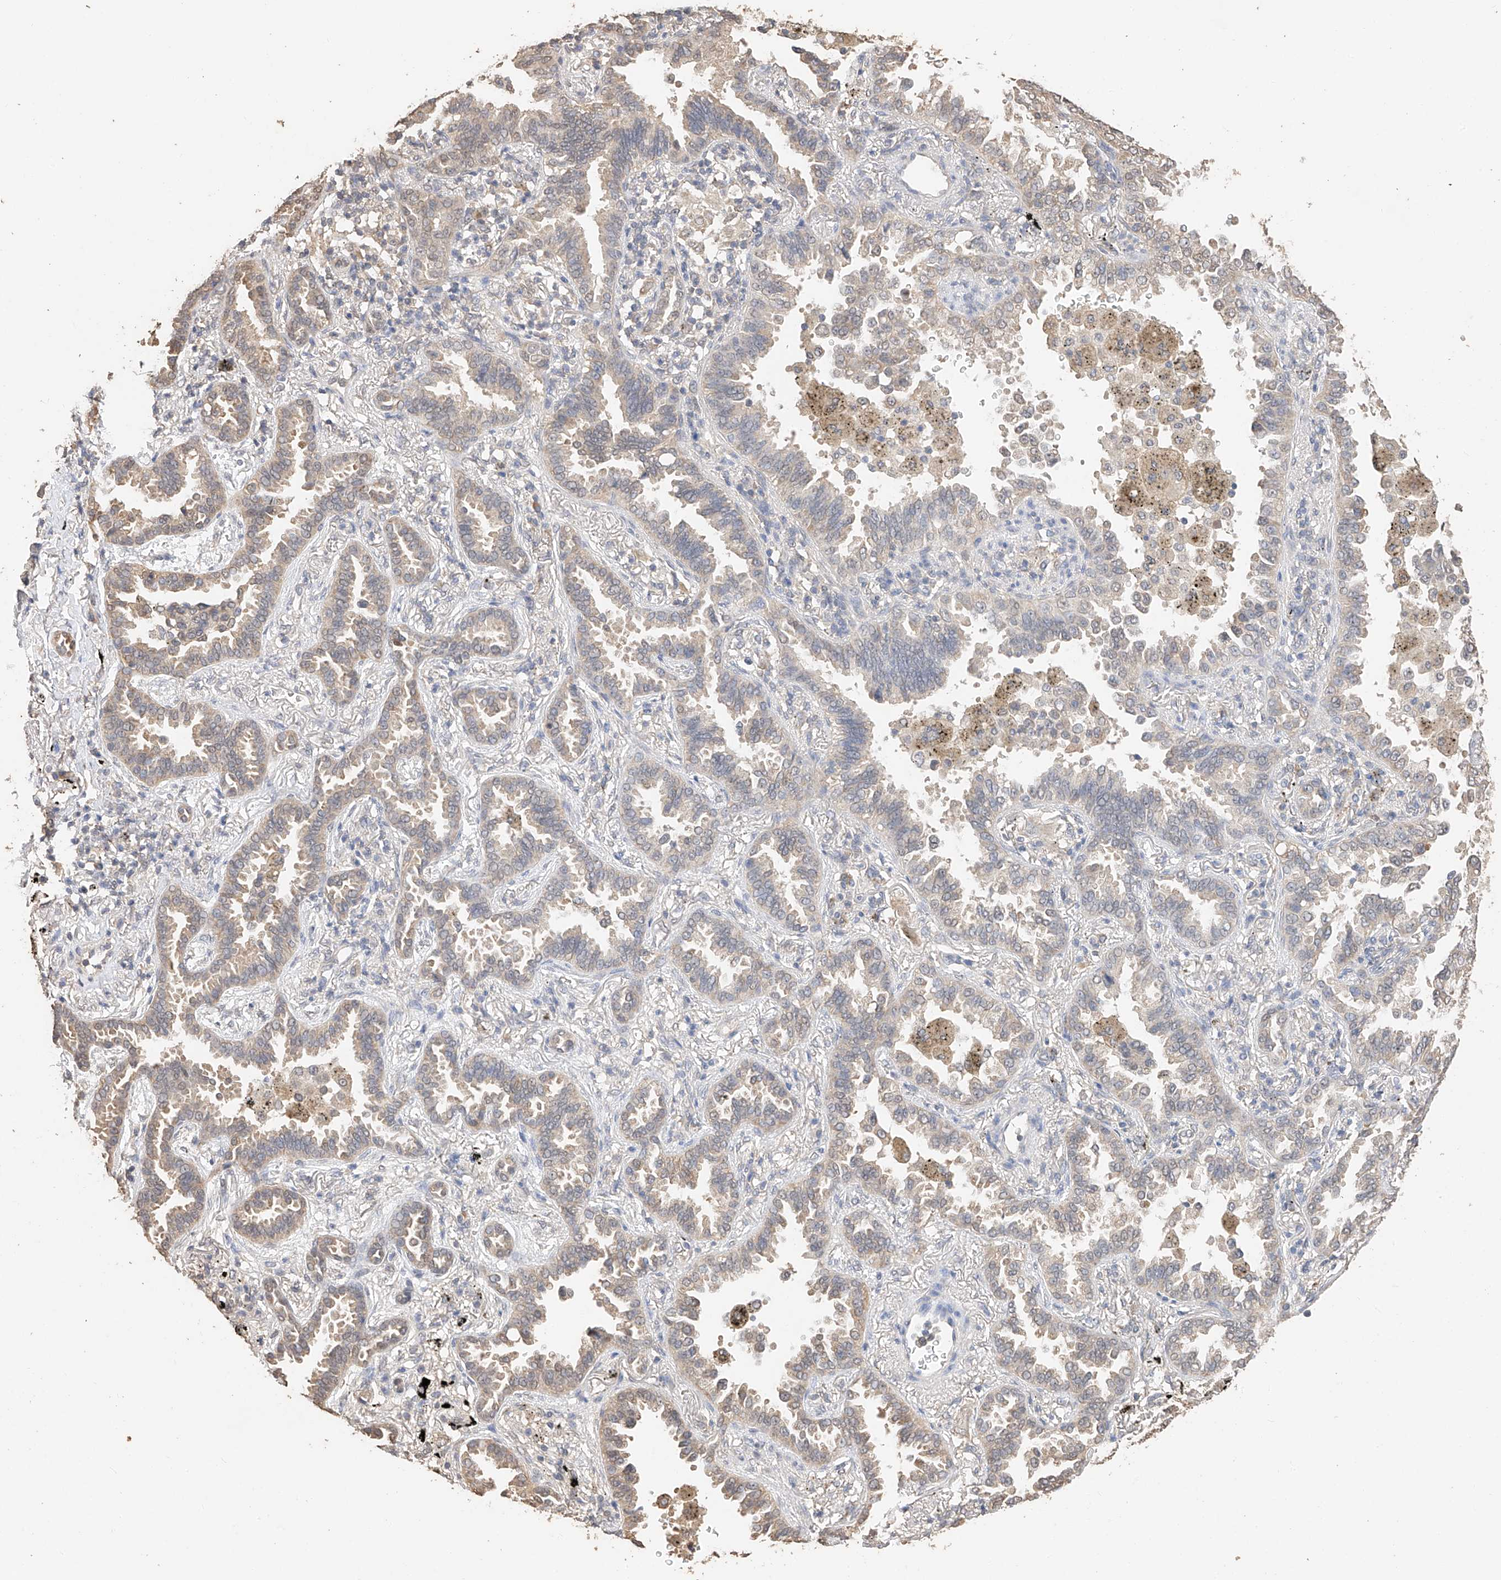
{"staining": {"intensity": "weak", "quantity": ">75%", "location": "cytoplasmic/membranous"}, "tissue": "lung cancer", "cell_type": "Tumor cells", "image_type": "cancer", "snomed": [{"axis": "morphology", "description": "Normal tissue, NOS"}, {"axis": "morphology", "description": "Adenocarcinoma, NOS"}, {"axis": "topography", "description": "Lung"}], "caption": "Immunohistochemical staining of human adenocarcinoma (lung) demonstrates low levels of weak cytoplasmic/membranous protein expression in approximately >75% of tumor cells. The staining was performed using DAB (3,3'-diaminobenzidine) to visualize the protein expression in brown, while the nuclei were stained in blue with hematoxylin (Magnification: 20x).", "gene": "IL22RA2", "patient": {"sex": "male", "age": 59}}